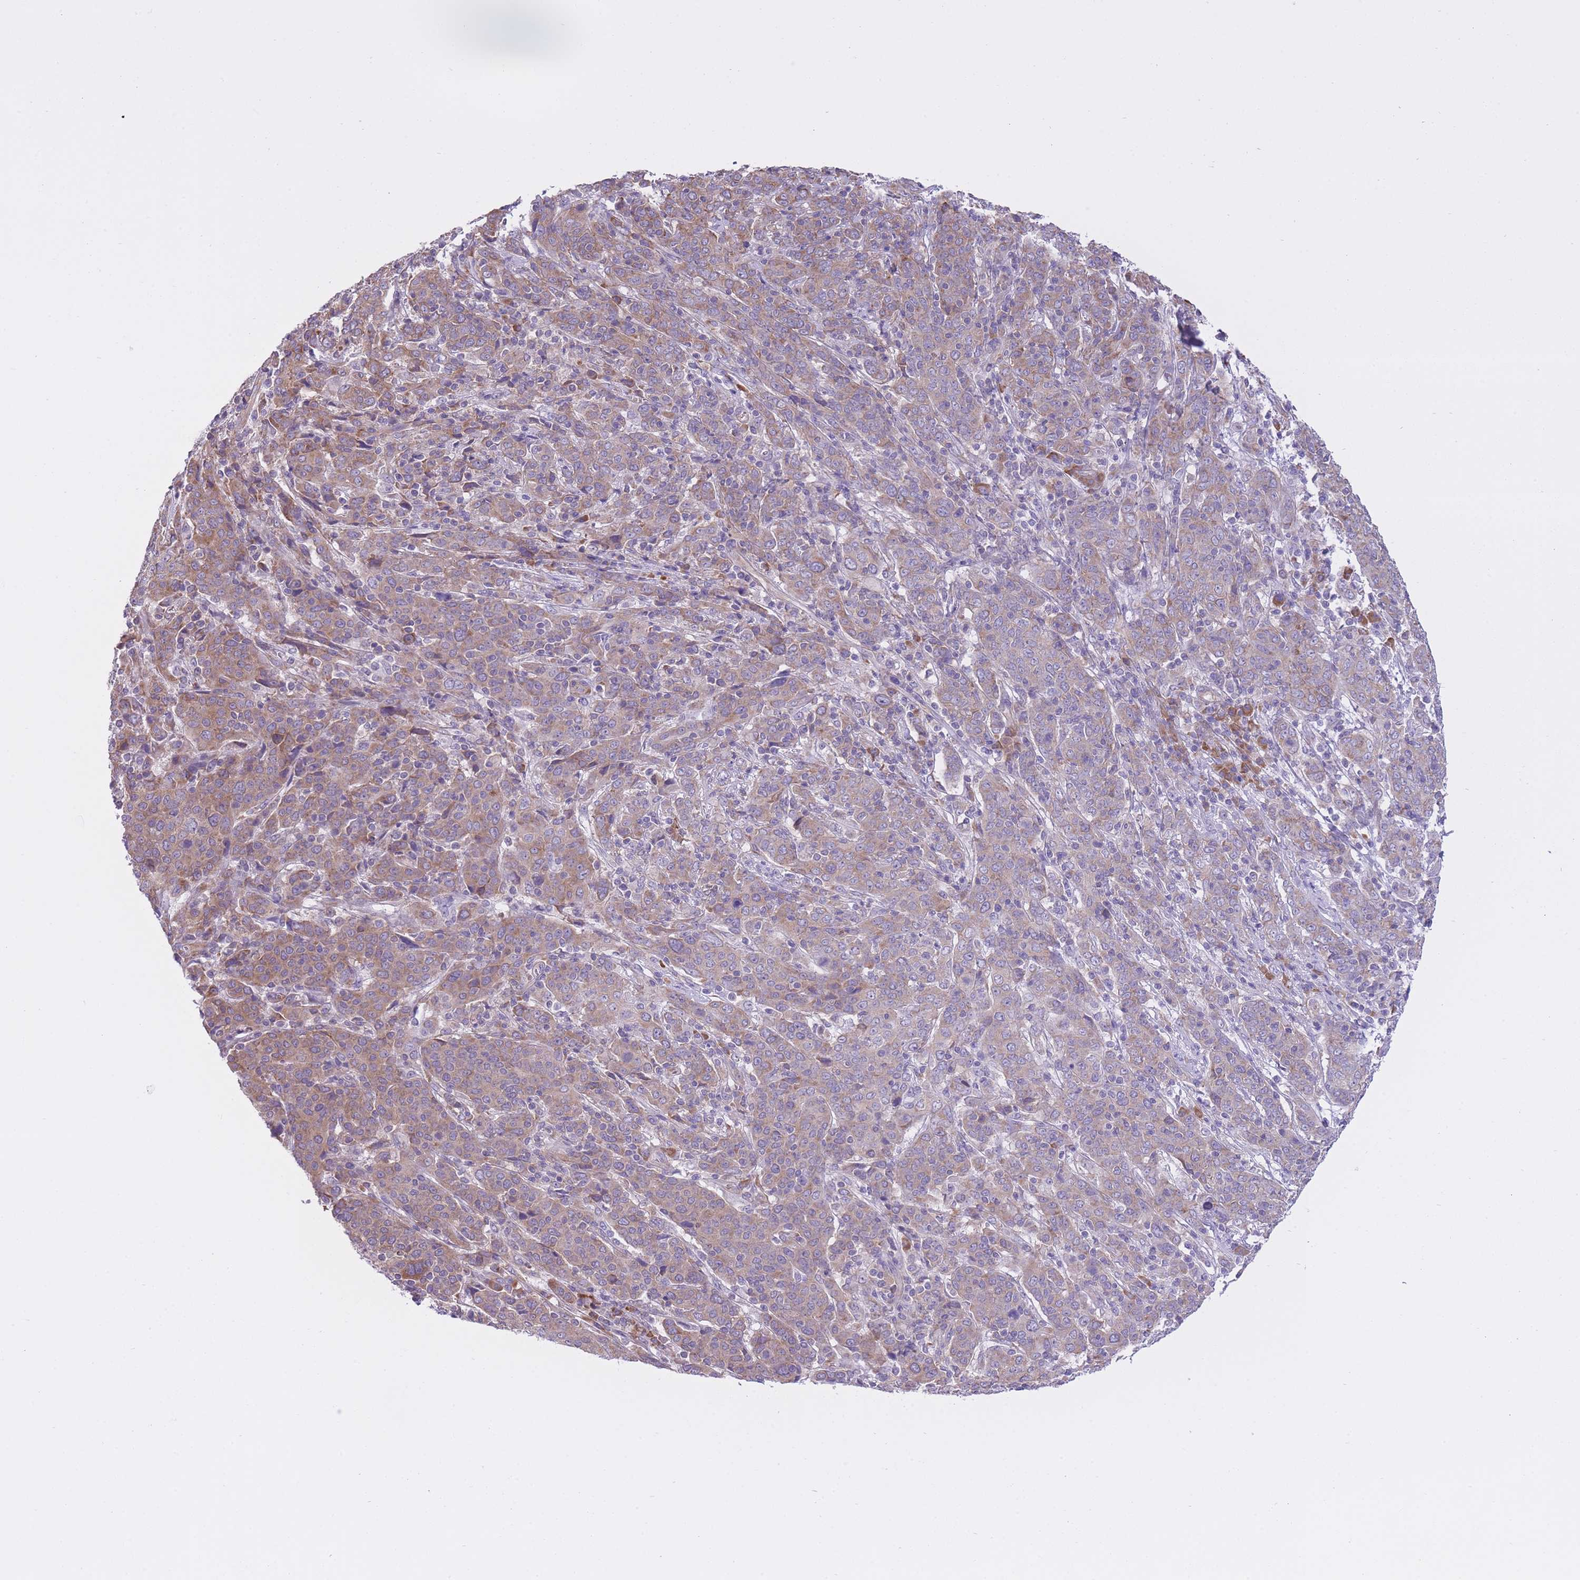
{"staining": {"intensity": "weak", "quantity": "25%-75%", "location": "cytoplasmic/membranous"}, "tissue": "cervical cancer", "cell_type": "Tumor cells", "image_type": "cancer", "snomed": [{"axis": "morphology", "description": "Squamous cell carcinoma, NOS"}, {"axis": "topography", "description": "Cervix"}], "caption": "A brown stain shows weak cytoplasmic/membranous staining of a protein in human squamous cell carcinoma (cervical) tumor cells. Using DAB (3,3'-diaminobenzidine) (brown) and hematoxylin (blue) stains, captured at high magnification using brightfield microscopy.", "gene": "ZNF501", "patient": {"sex": "female", "age": 67}}